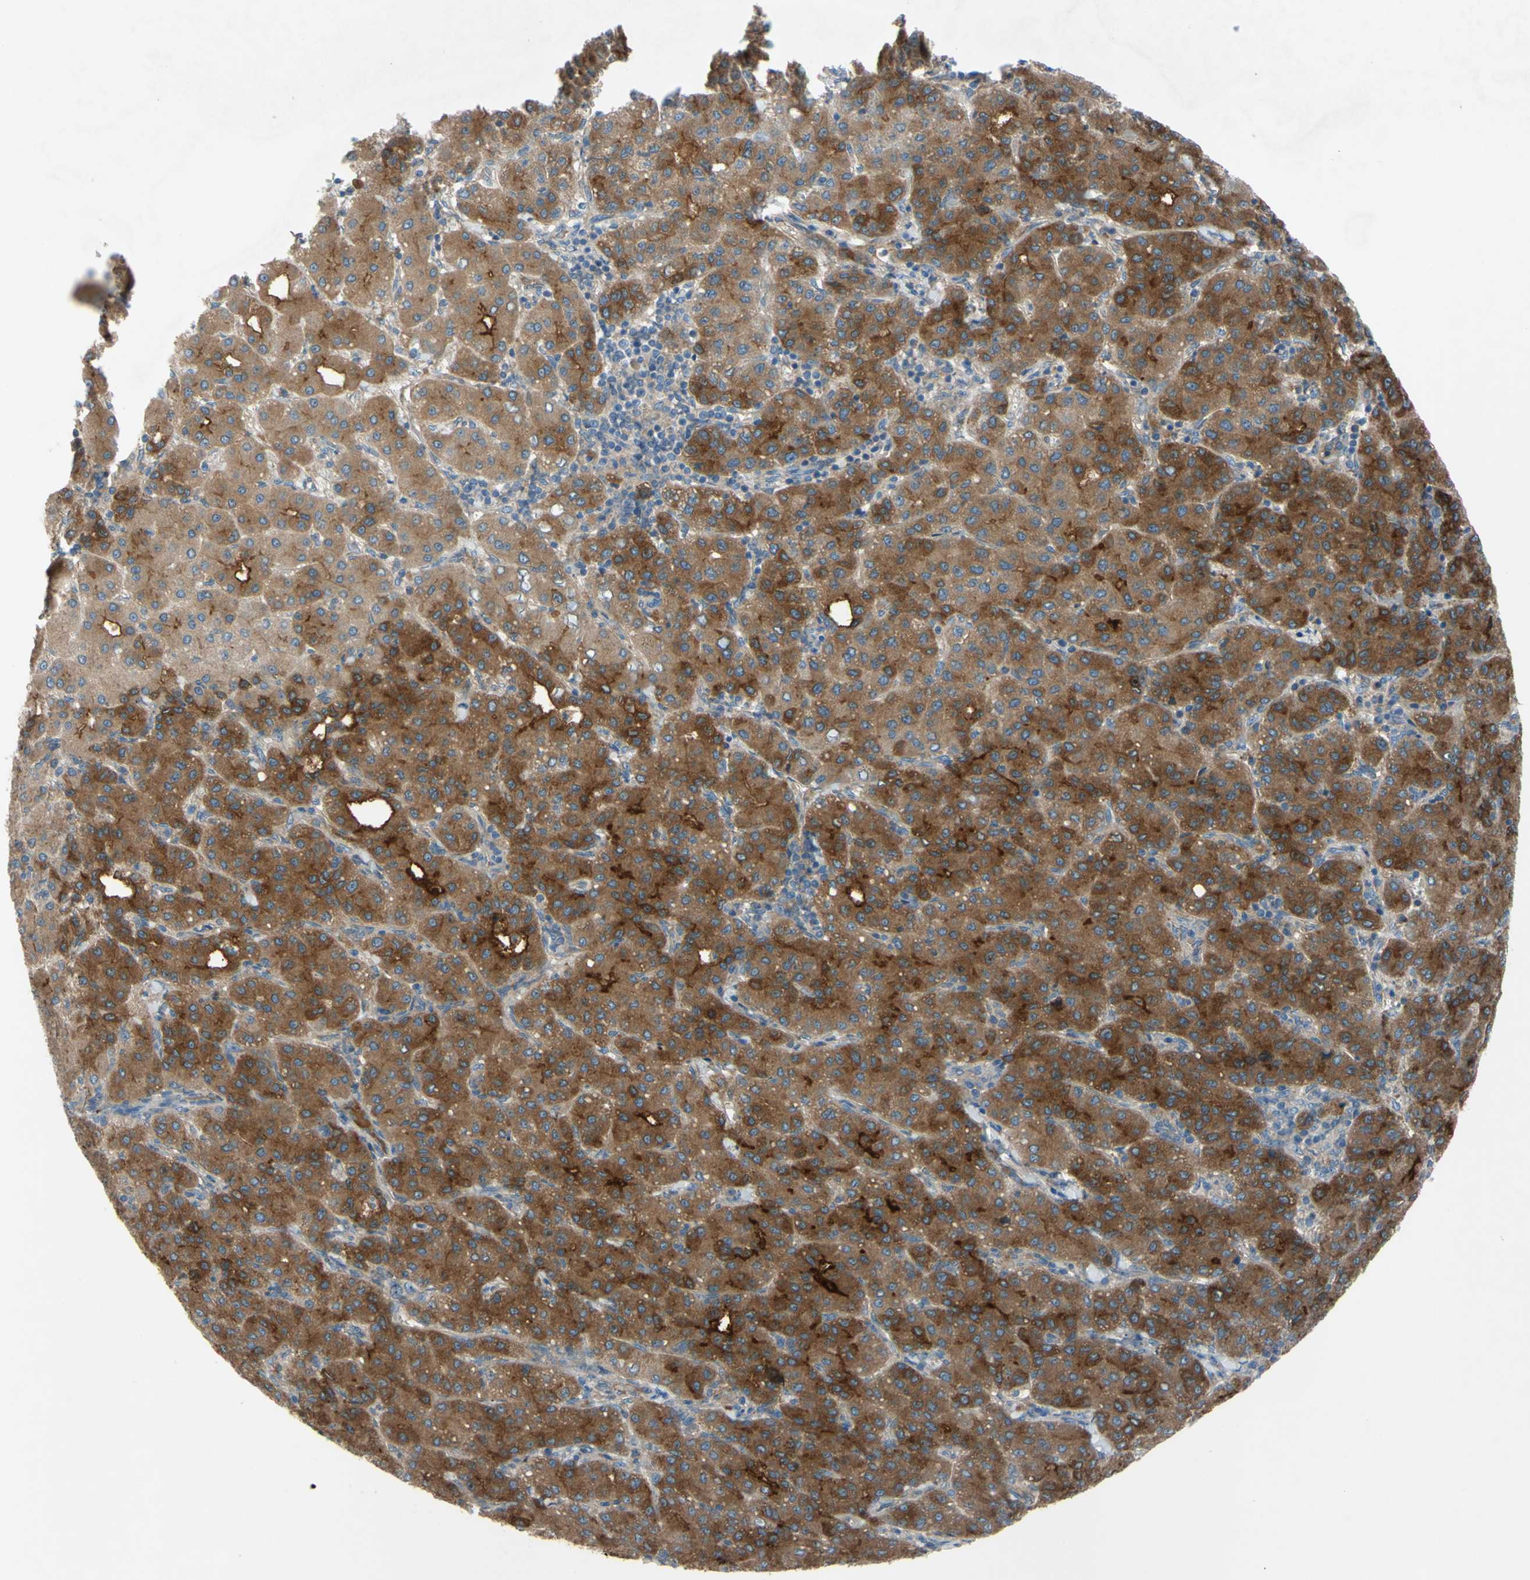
{"staining": {"intensity": "strong", "quantity": ">75%", "location": "cytoplasmic/membranous"}, "tissue": "liver cancer", "cell_type": "Tumor cells", "image_type": "cancer", "snomed": [{"axis": "morphology", "description": "Carcinoma, Hepatocellular, NOS"}, {"axis": "topography", "description": "Liver"}], "caption": "Immunohistochemical staining of liver cancer (hepatocellular carcinoma) shows high levels of strong cytoplasmic/membranous protein expression in about >75% of tumor cells. (DAB = brown stain, brightfield microscopy at high magnification).", "gene": "ATRN", "patient": {"sex": "male", "age": 65}}